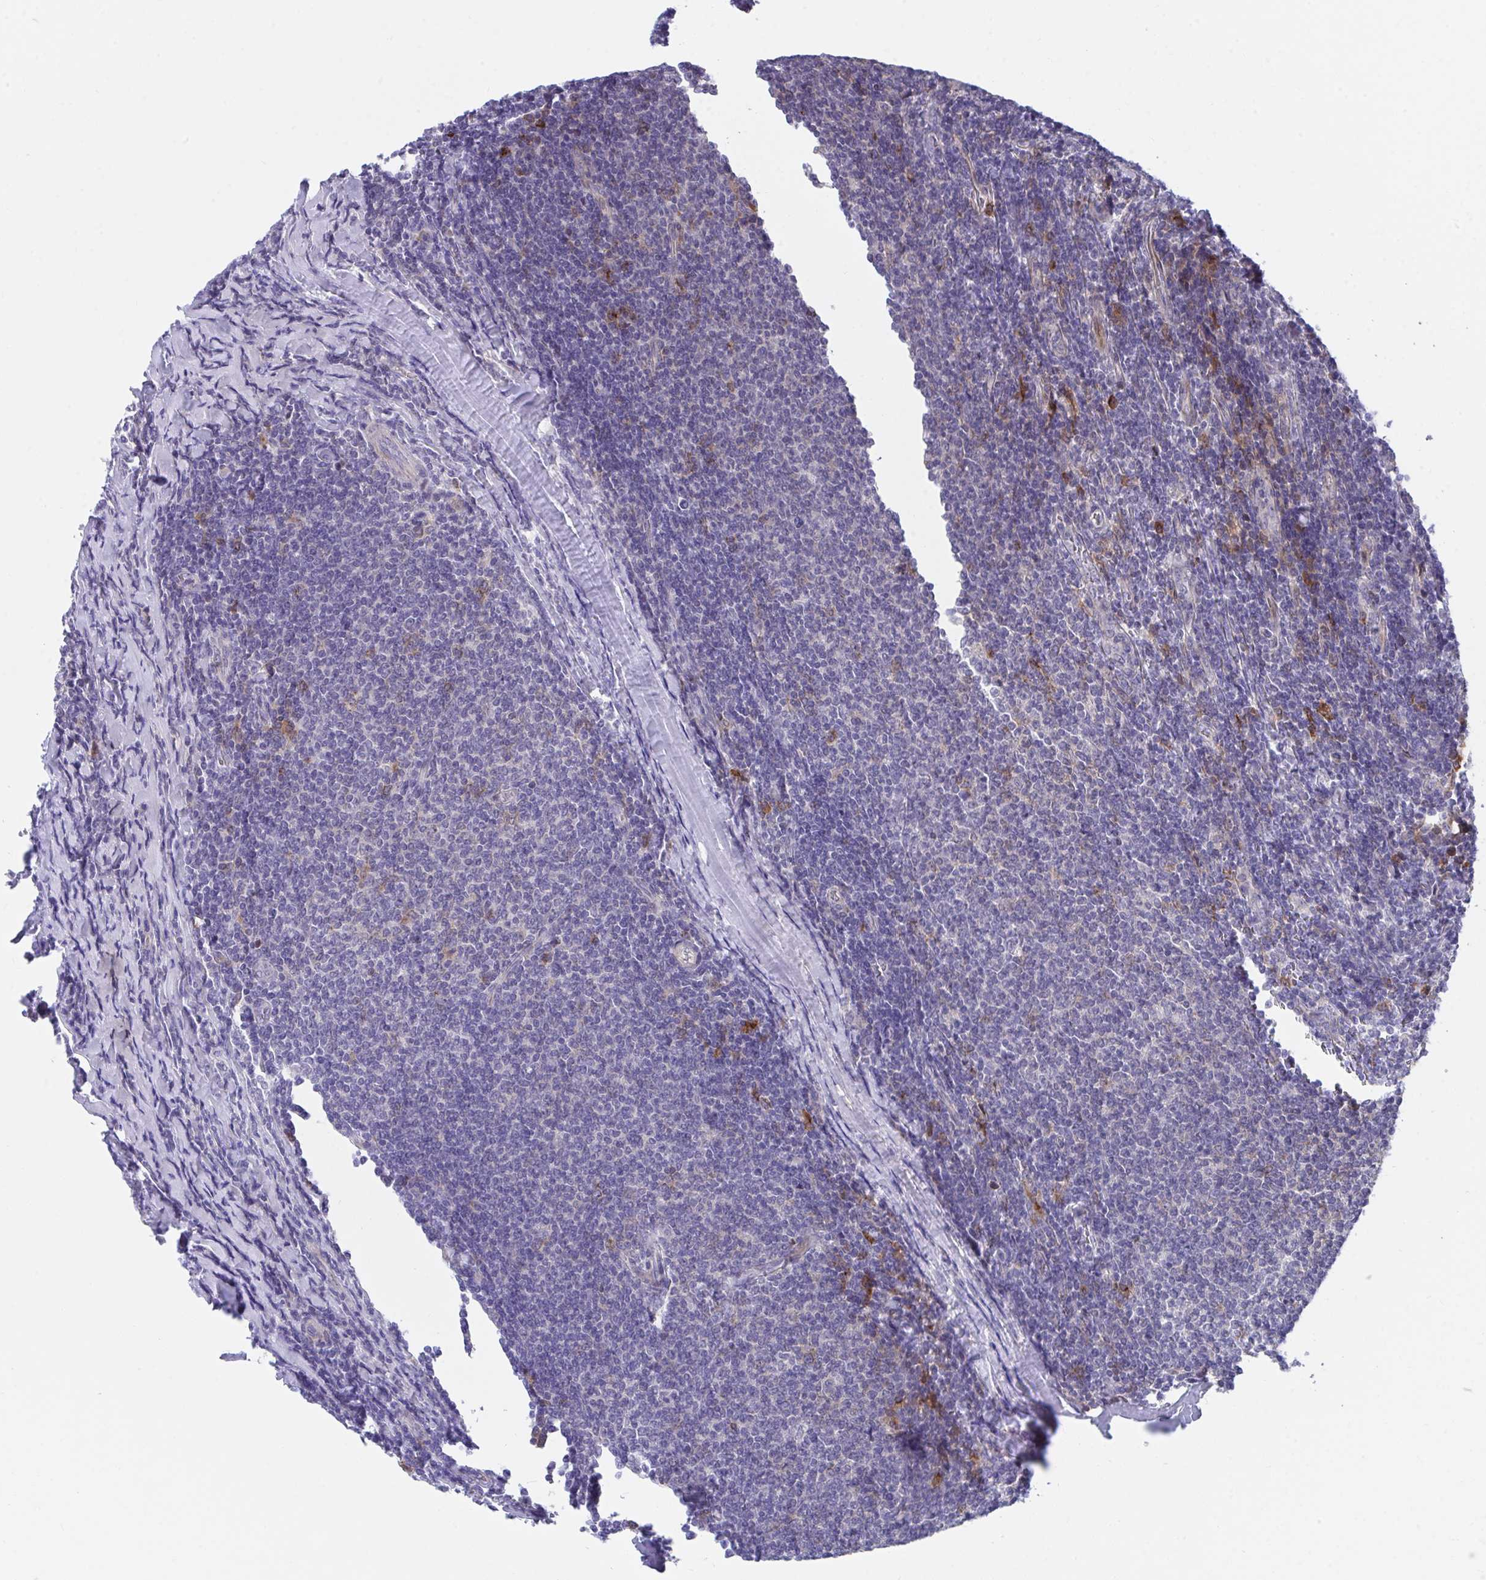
{"staining": {"intensity": "negative", "quantity": "none", "location": "none"}, "tissue": "lymphoma", "cell_type": "Tumor cells", "image_type": "cancer", "snomed": [{"axis": "morphology", "description": "Malignant lymphoma, non-Hodgkin's type, Low grade"}, {"axis": "topography", "description": "Lymph node"}], "caption": "Image shows no significant protein positivity in tumor cells of lymphoma.", "gene": "SLAMF7", "patient": {"sex": "male", "age": 52}}